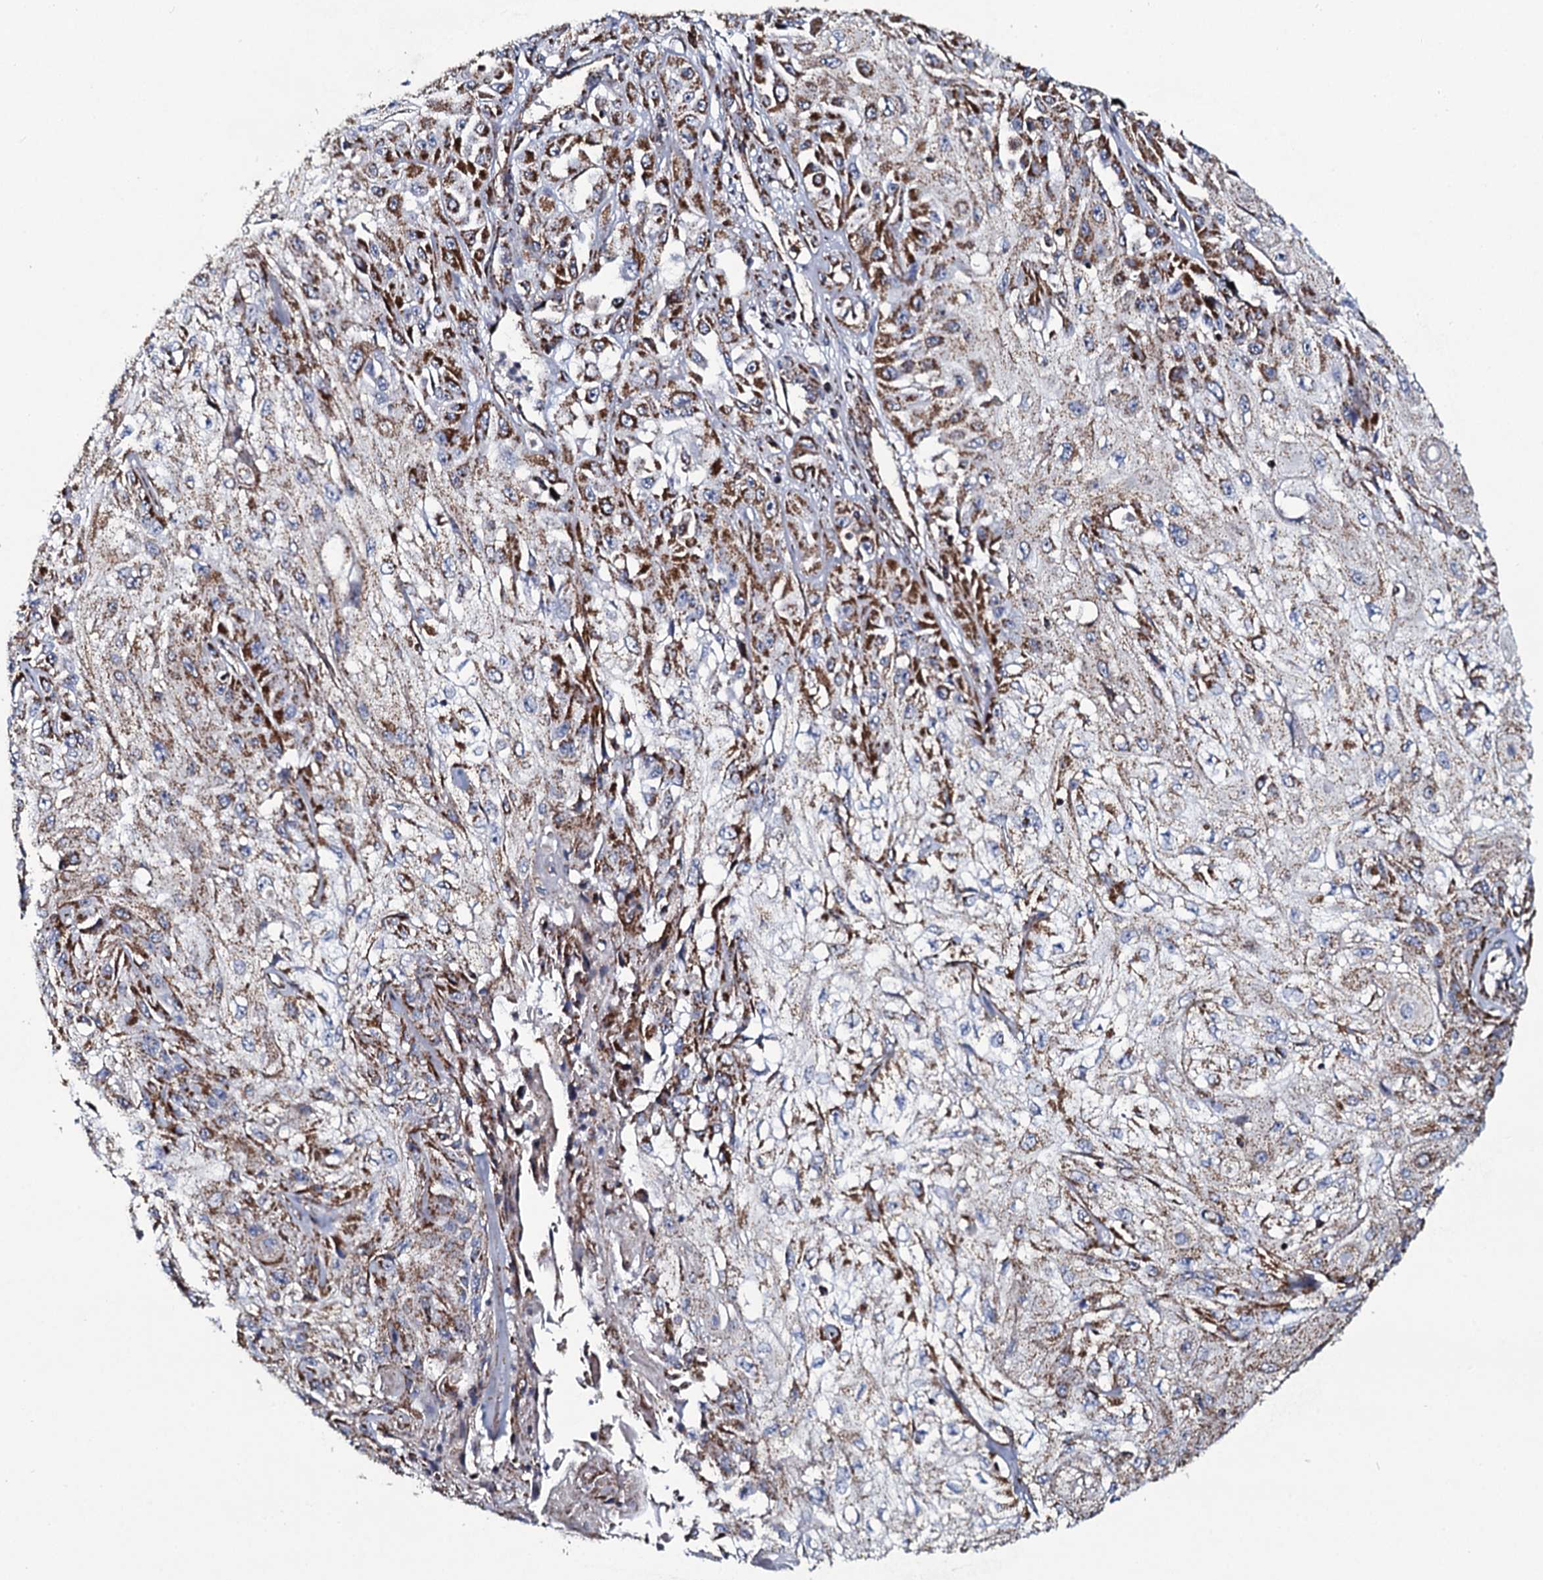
{"staining": {"intensity": "strong", "quantity": ">75%", "location": "cytoplasmic/membranous"}, "tissue": "skin cancer", "cell_type": "Tumor cells", "image_type": "cancer", "snomed": [{"axis": "morphology", "description": "Squamous cell carcinoma, NOS"}, {"axis": "morphology", "description": "Squamous cell carcinoma, metastatic, NOS"}, {"axis": "topography", "description": "Skin"}, {"axis": "topography", "description": "Lymph node"}], "caption": "Approximately >75% of tumor cells in metastatic squamous cell carcinoma (skin) reveal strong cytoplasmic/membranous protein staining as visualized by brown immunohistochemical staining.", "gene": "EVC2", "patient": {"sex": "male", "age": 75}}